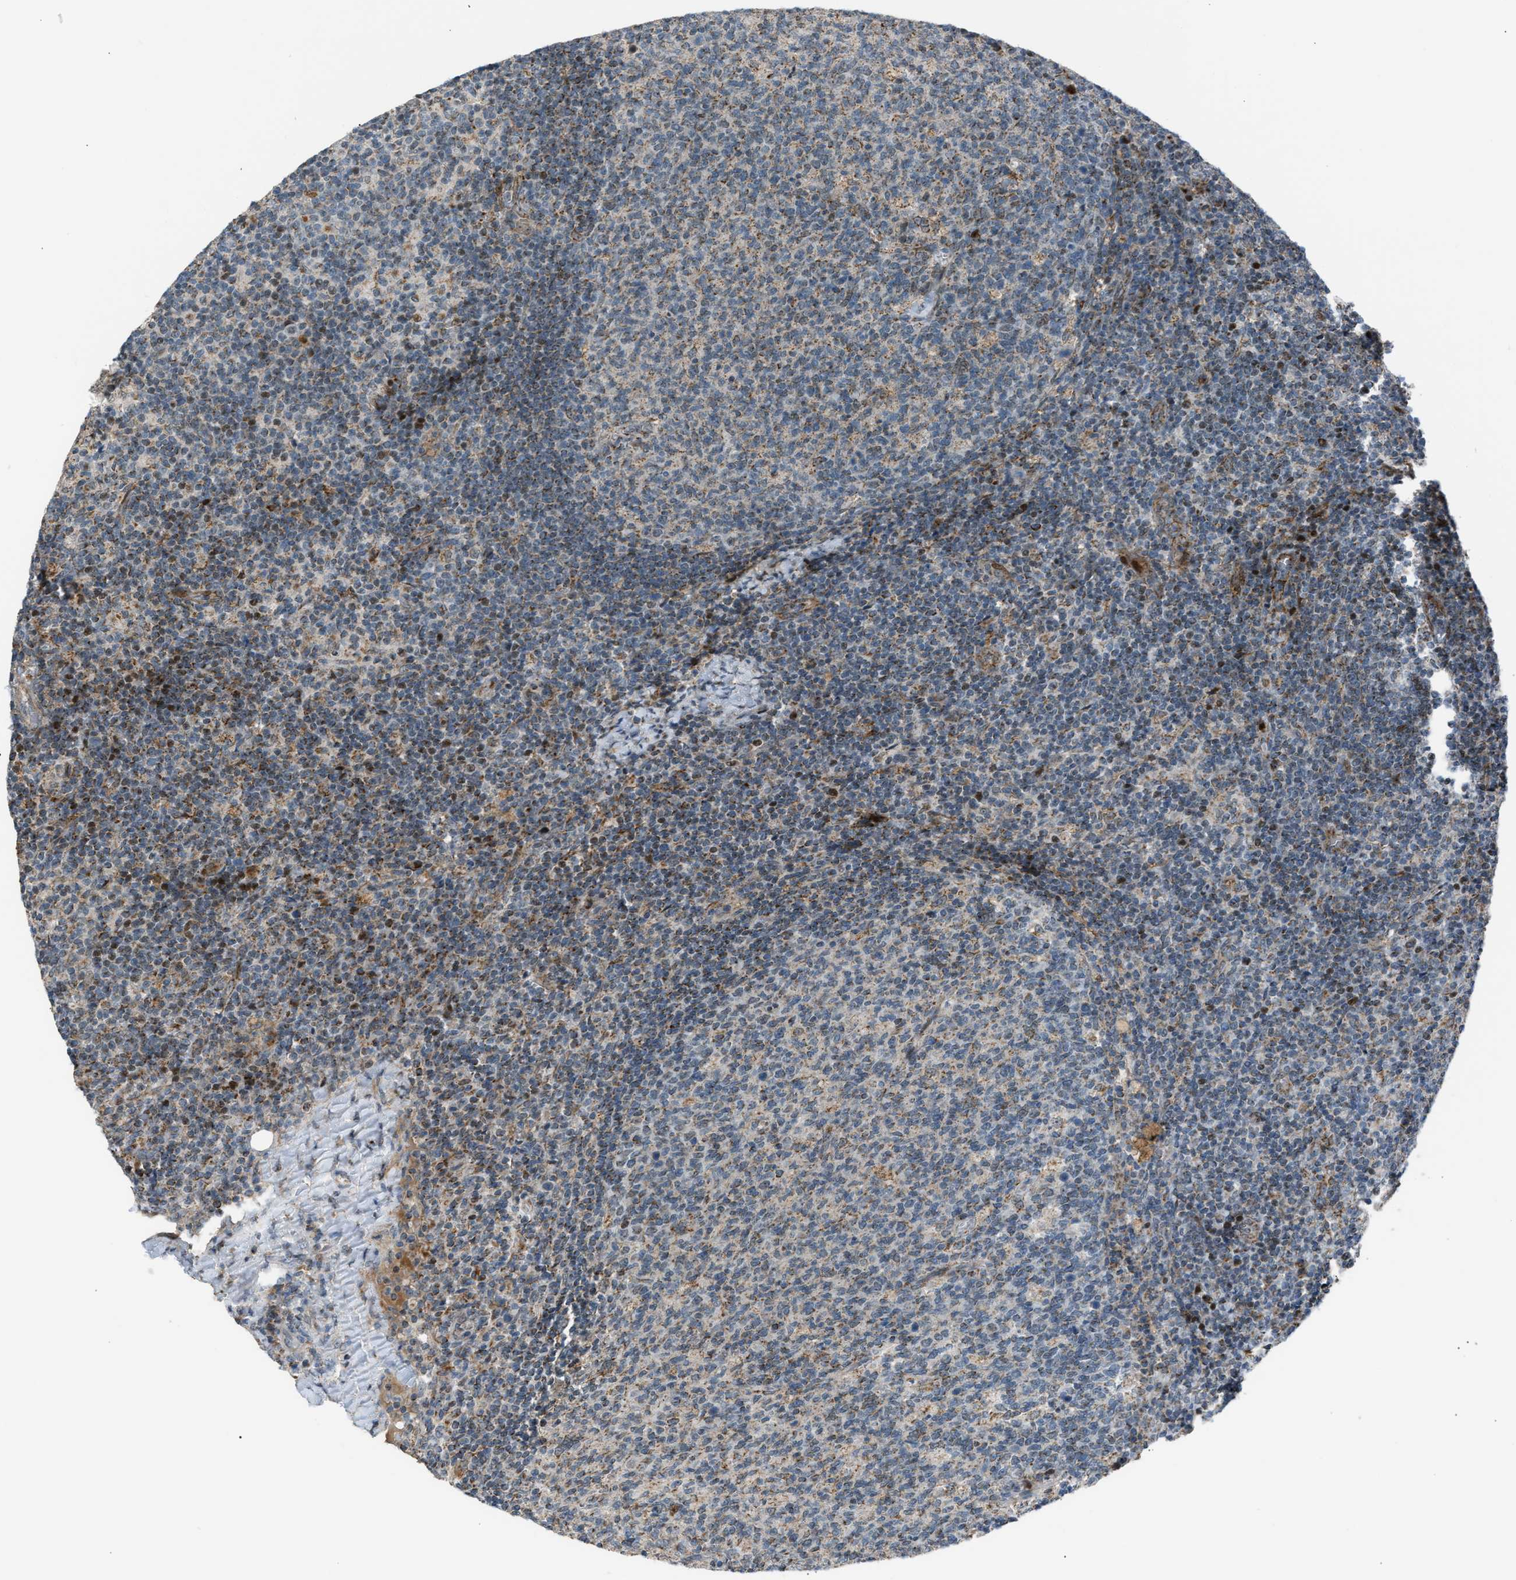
{"staining": {"intensity": "weak", "quantity": "<25%", "location": "cytoplasmic/membranous,nuclear"}, "tissue": "lymph node", "cell_type": "Germinal center cells", "image_type": "normal", "snomed": [{"axis": "morphology", "description": "Normal tissue, NOS"}, {"axis": "morphology", "description": "Inflammation, NOS"}, {"axis": "topography", "description": "Lymph node"}], "caption": "IHC photomicrograph of normal lymph node: human lymph node stained with DAB exhibits no significant protein expression in germinal center cells. (Brightfield microscopy of DAB (3,3'-diaminobenzidine) immunohistochemistry at high magnification).", "gene": "VPS41", "patient": {"sex": "male", "age": 55}}